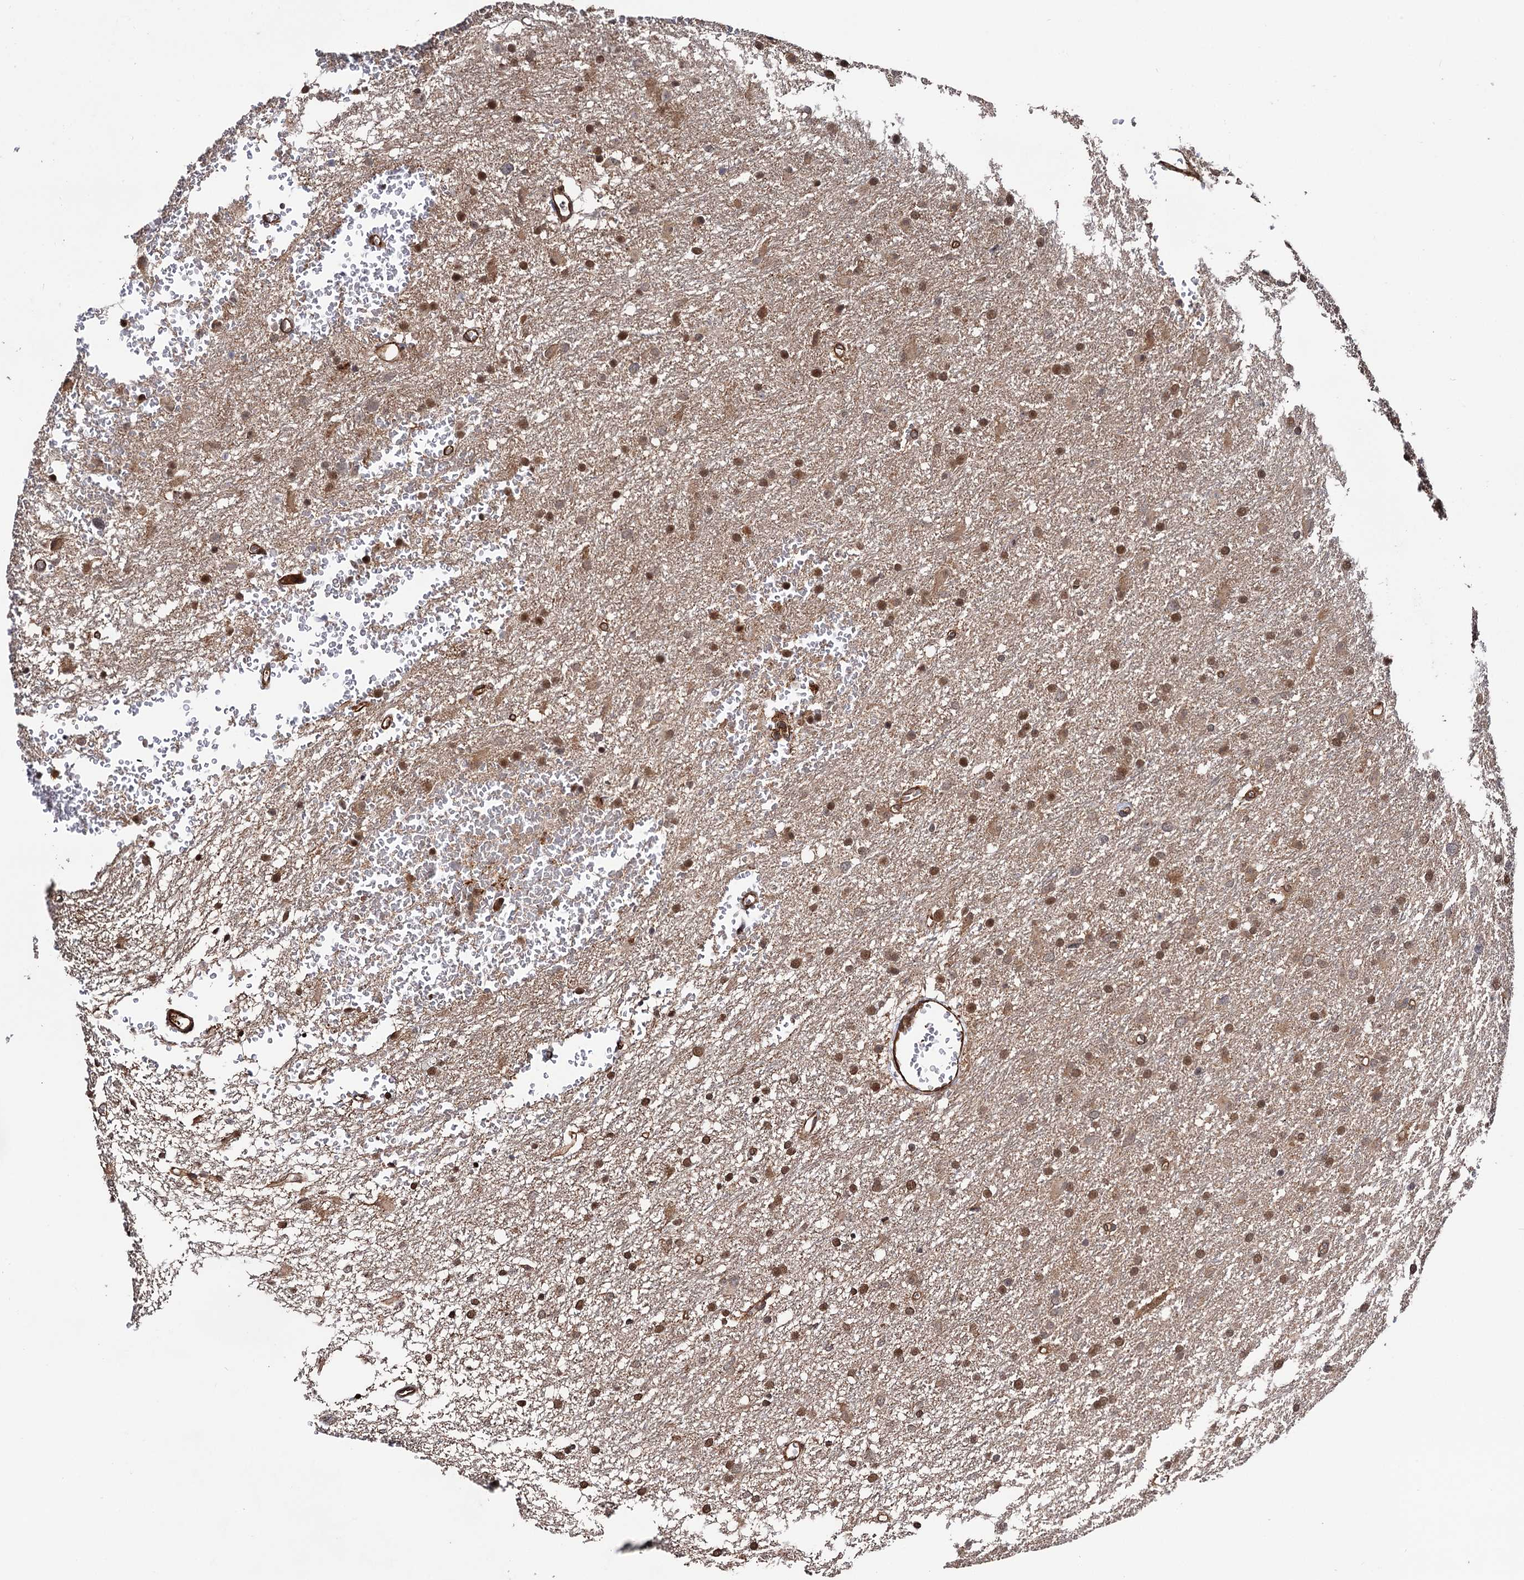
{"staining": {"intensity": "moderate", "quantity": "25%-75%", "location": "cytoplasmic/membranous,nuclear"}, "tissue": "glioma", "cell_type": "Tumor cells", "image_type": "cancer", "snomed": [{"axis": "morphology", "description": "Glioma, malignant, High grade"}, {"axis": "topography", "description": "Cerebral cortex"}], "caption": "Tumor cells show medium levels of moderate cytoplasmic/membranous and nuclear positivity in approximately 25%-75% of cells in malignant glioma (high-grade).", "gene": "ATP8B4", "patient": {"sex": "female", "age": 36}}